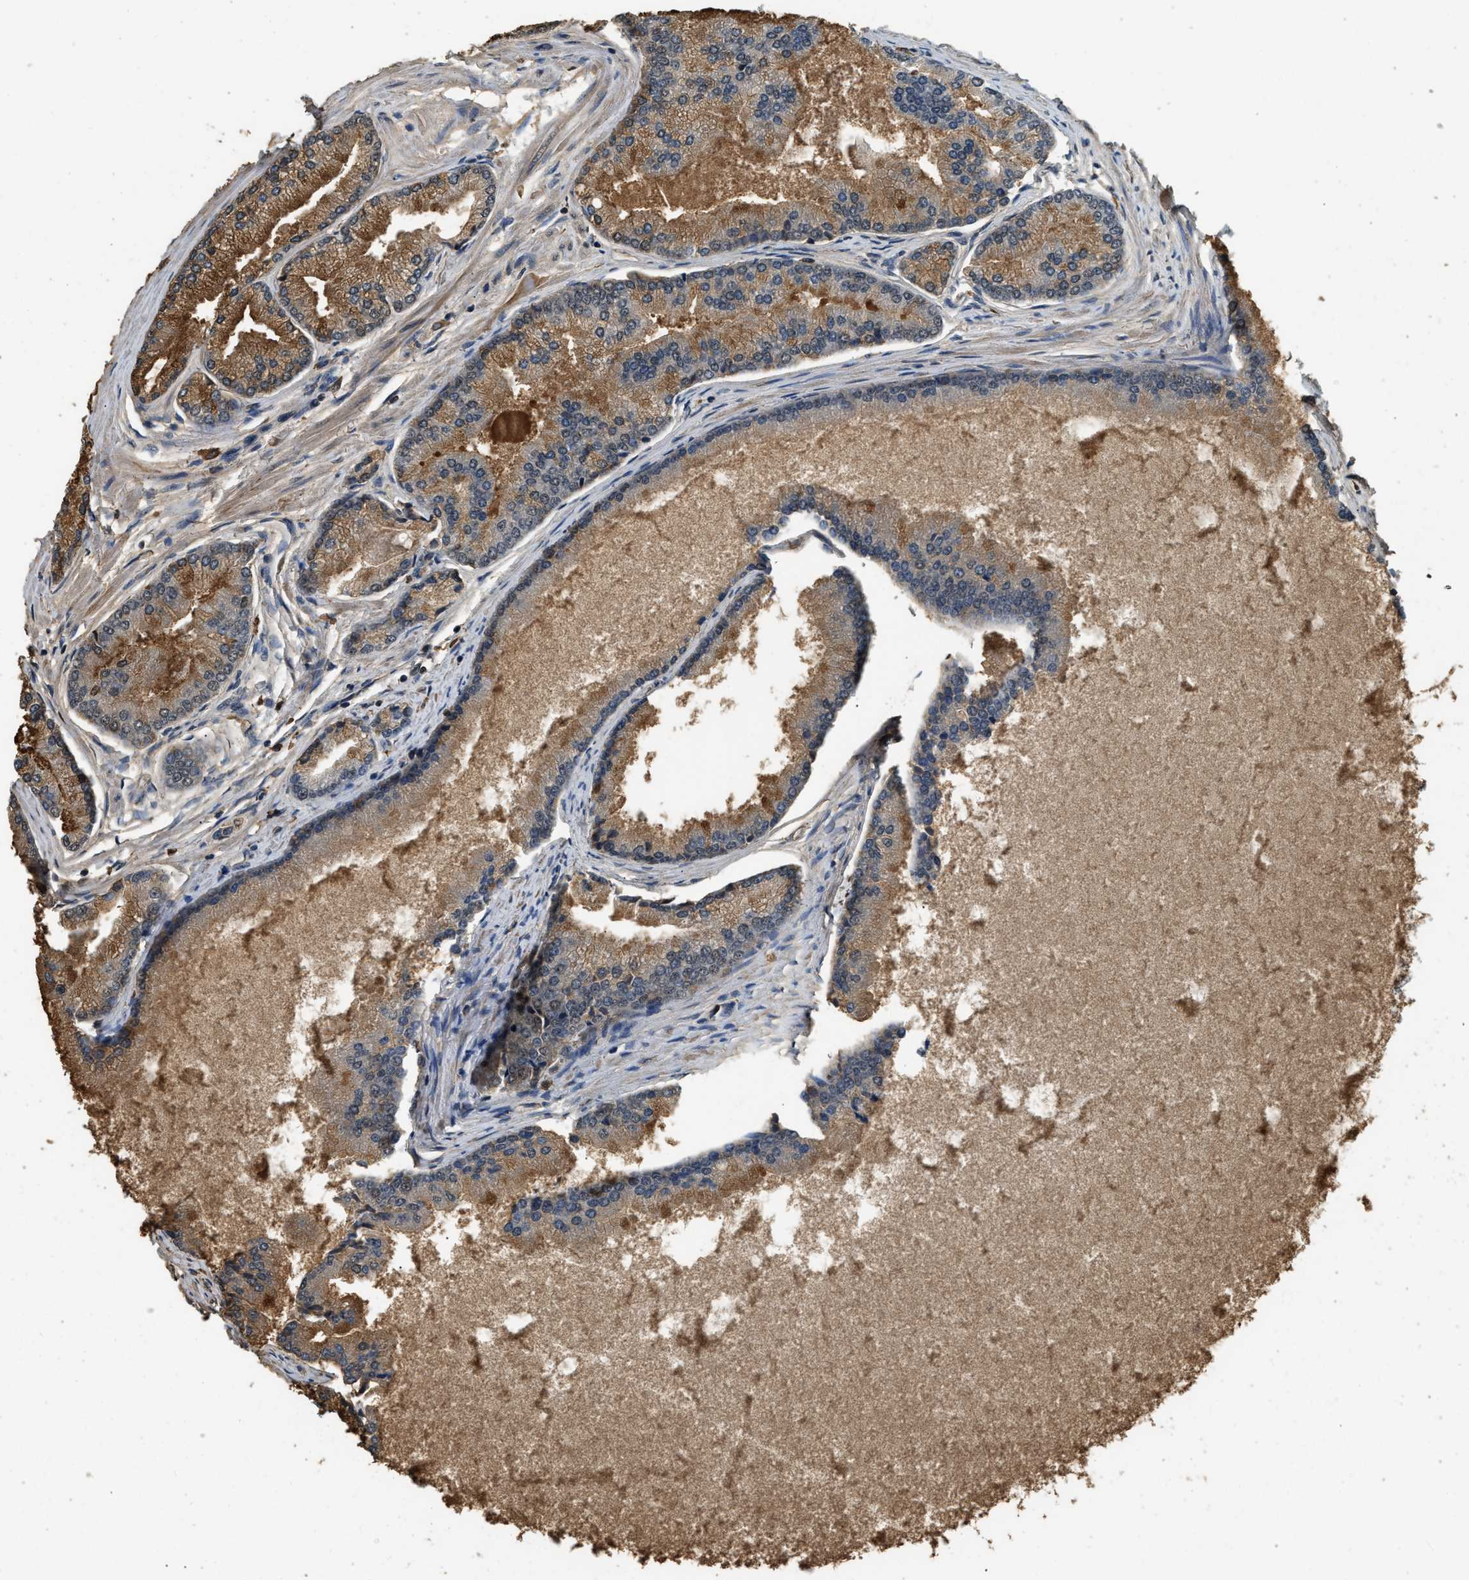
{"staining": {"intensity": "moderate", "quantity": "25%-75%", "location": "cytoplasmic/membranous"}, "tissue": "prostate cancer", "cell_type": "Tumor cells", "image_type": "cancer", "snomed": [{"axis": "morphology", "description": "Adenocarcinoma, High grade"}, {"axis": "topography", "description": "Prostate"}], "caption": "Prostate cancer stained with immunohistochemistry (IHC) displays moderate cytoplasmic/membranous staining in approximately 25%-75% of tumor cells. (DAB (3,3'-diaminobenzidine) IHC, brown staining for protein, blue staining for nuclei).", "gene": "E2F1", "patient": {"sex": "male", "age": 61}}